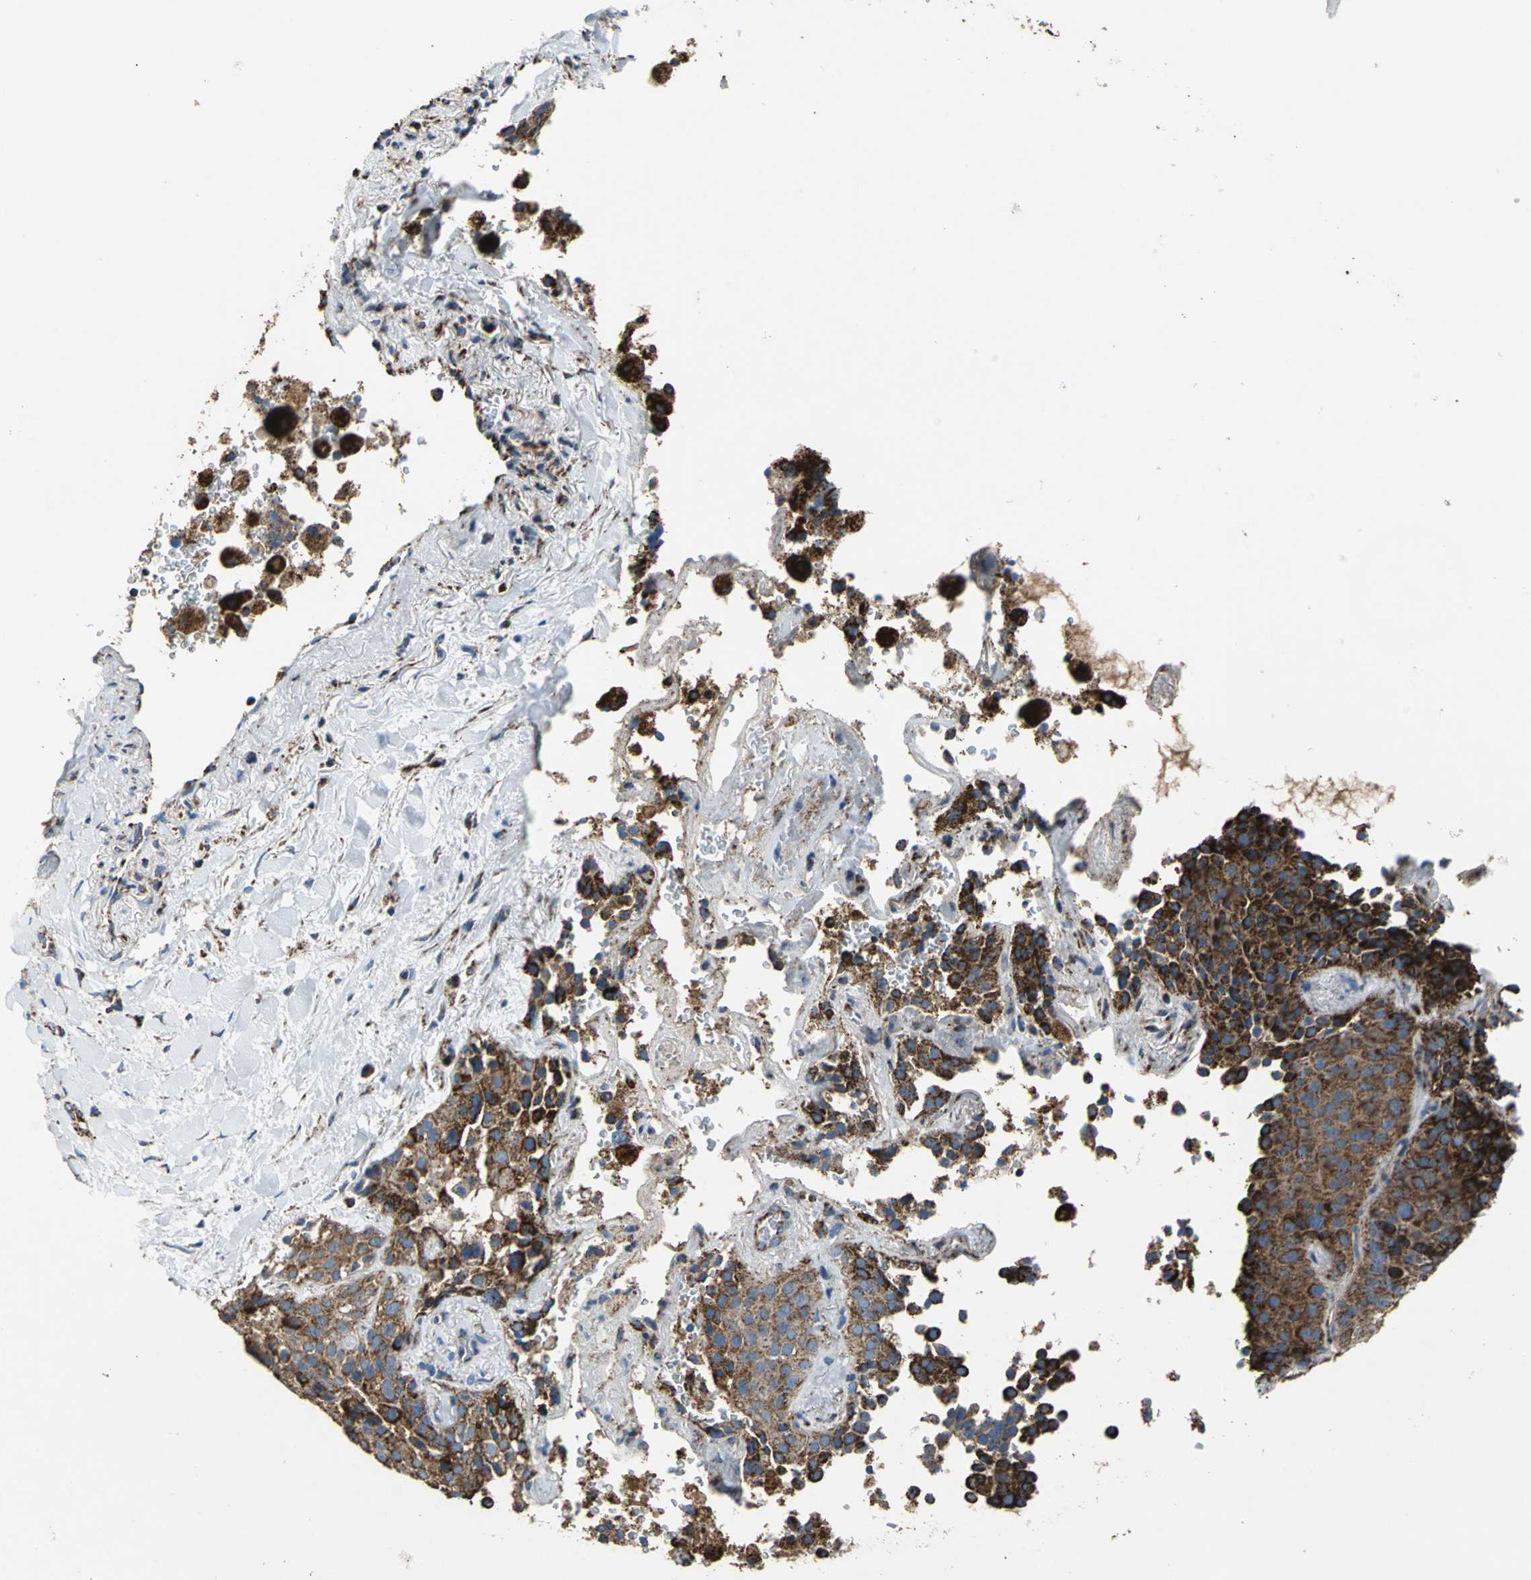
{"staining": {"intensity": "strong", "quantity": ">75%", "location": "cytoplasmic/membranous"}, "tissue": "lung cancer", "cell_type": "Tumor cells", "image_type": "cancer", "snomed": [{"axis": "morphology", "description": "Squamous cell carcinoma, NOS"}, {"axis": "topography", "description": "Lung"}], "caption": "An immunohistochemistry micrograph of neoplastic tissue is shown. Protein staining in brown highlights strong cytoplasmic/membranous positivity in lung squamous cell carcinoma within tumor cells. The protein is stained brown, and the nuclei are stained in blue (DAB (3,3'-diaminobenzidine) IHC with brightfield microscopy, high magnification).", "gene": "ECH1", "patient": {"sex": "male", "age": 54}}